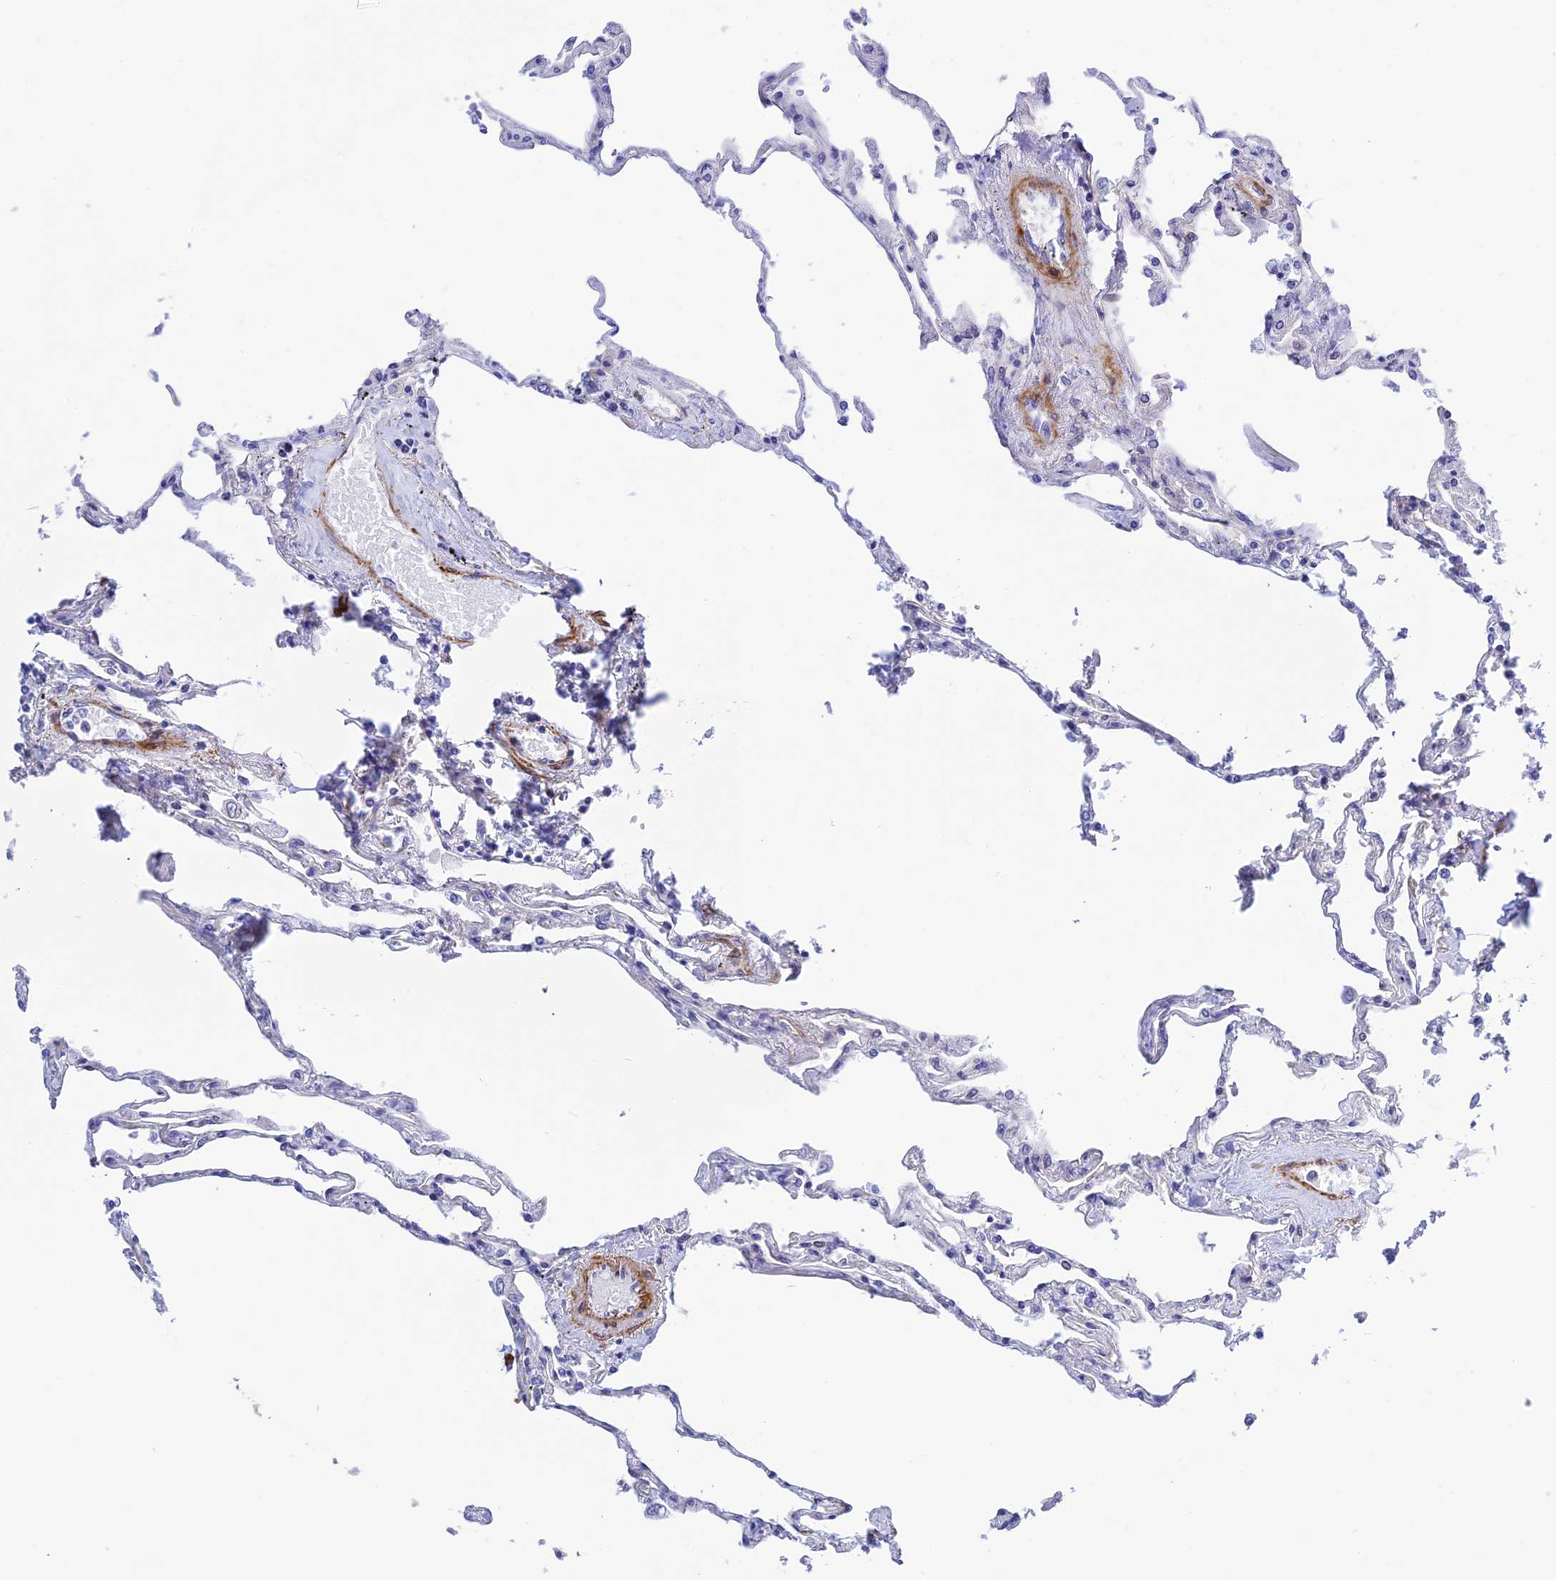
{"staining": {"intensity": "negative", "quantity": "none", "location": "none"}, "tissue": "lung", "cell_type": "Alveolar cells", "image_type": "normal", "snomed": [{"axis": "morphology", "description": "Normal tissue, NOS"}, {"axis": "topography", "description": "Lung"}], "caption": "Protein analysis of benign lung shows no significant staining in alveolar cells. The staining was performed using DAB to visualize the protein expression in brown, while the nuclei were stained in blue with hematoxylin (Magnification: 20x).", "gene": "ZDHHC16", "patient": {"sex": "female", "age": 67}}